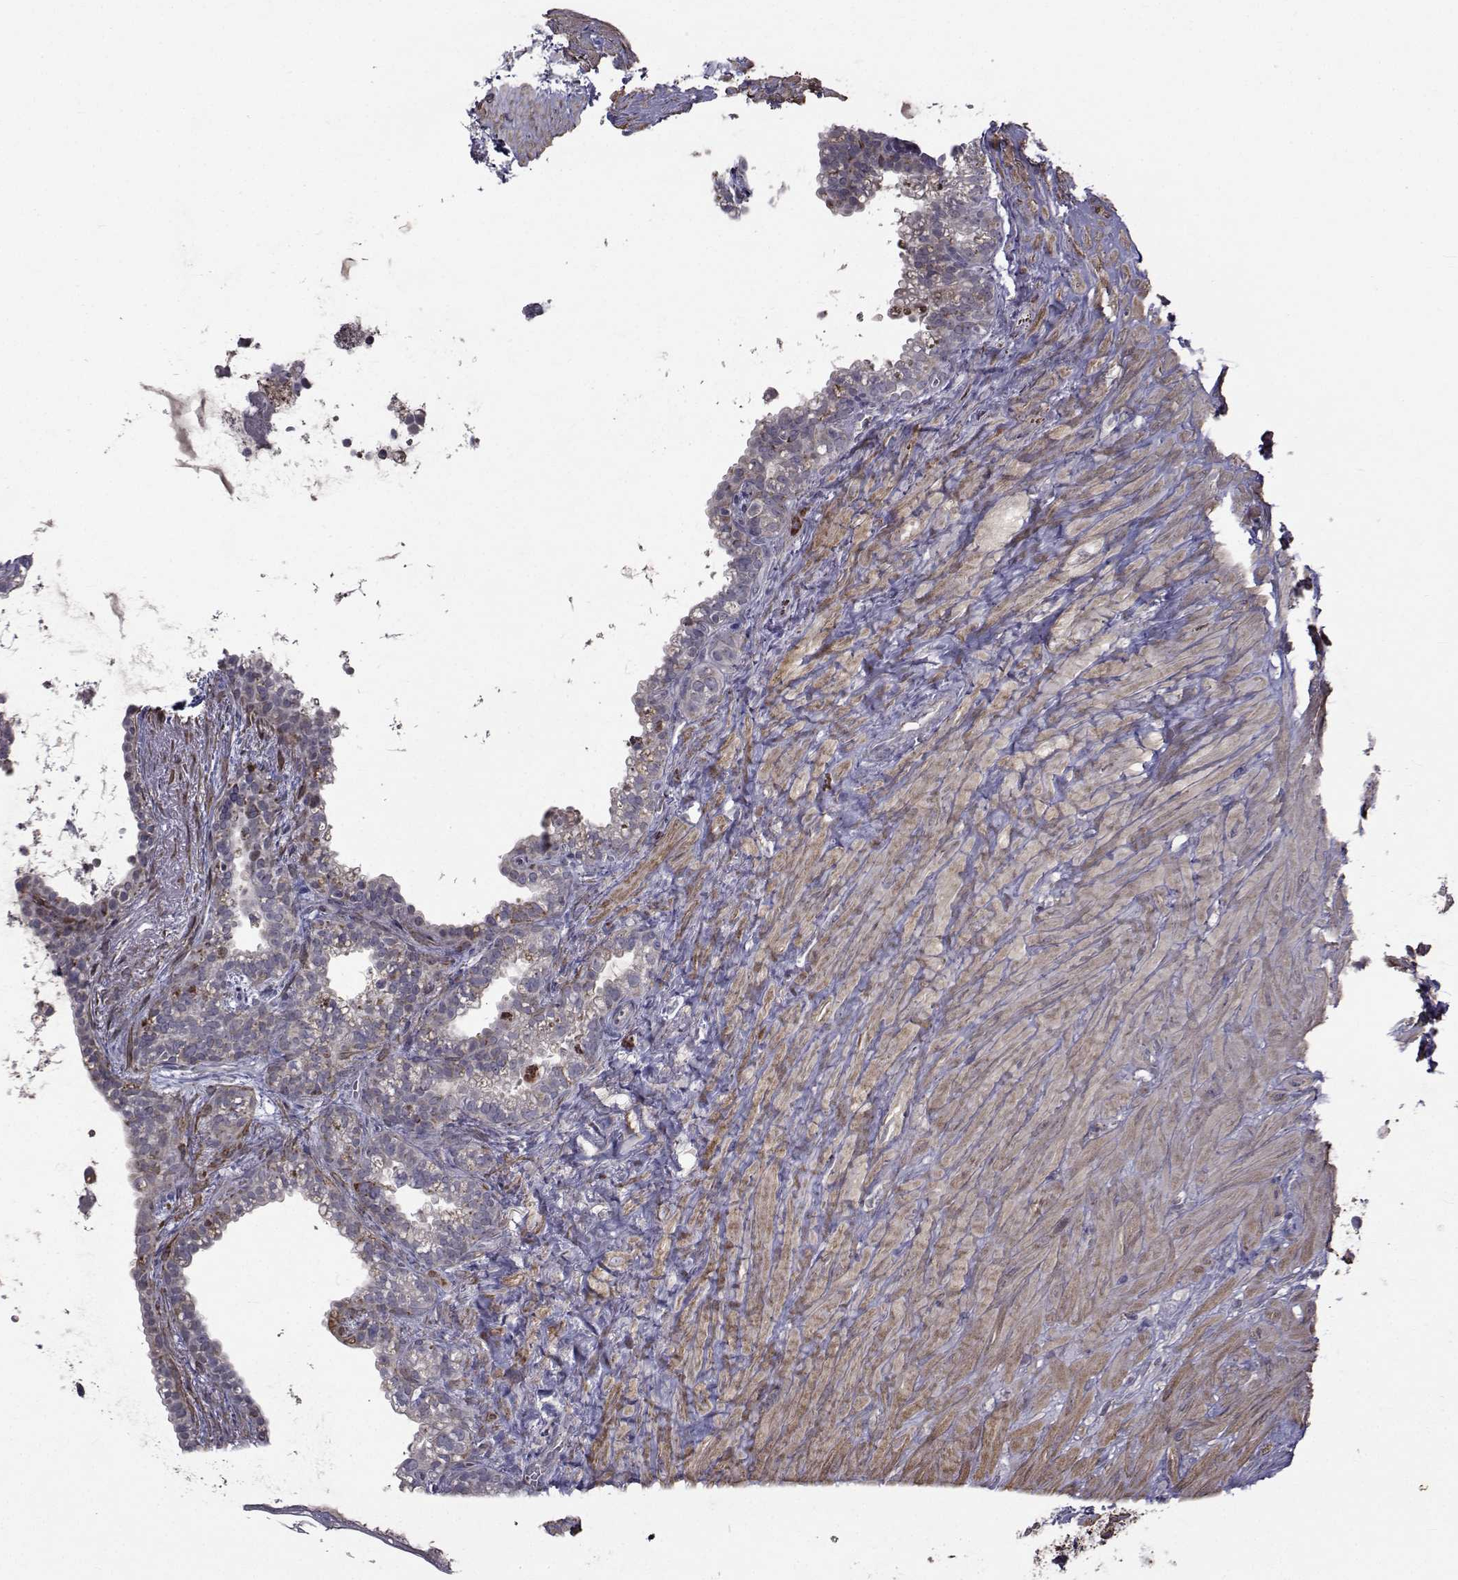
{"staining": {"intensity": "negative", "quantity": "none", "location": "none"}, "tissue": "seminal vesicle", "cell_type": "Glandular cells", "image_type": "normal", "snomed": [{"axis": "morphology", "description": "Normal tissue, NOS"}, {"axis": "topography", "description": "Seminal veicle"}], "caption": "There is no significant expression in glandular cells of seminal vesicle. (DAB immunohistochemistry (IHC), high magnification).", "gene": "FDXR", "patient": {"sex": "male", "age": 76}}